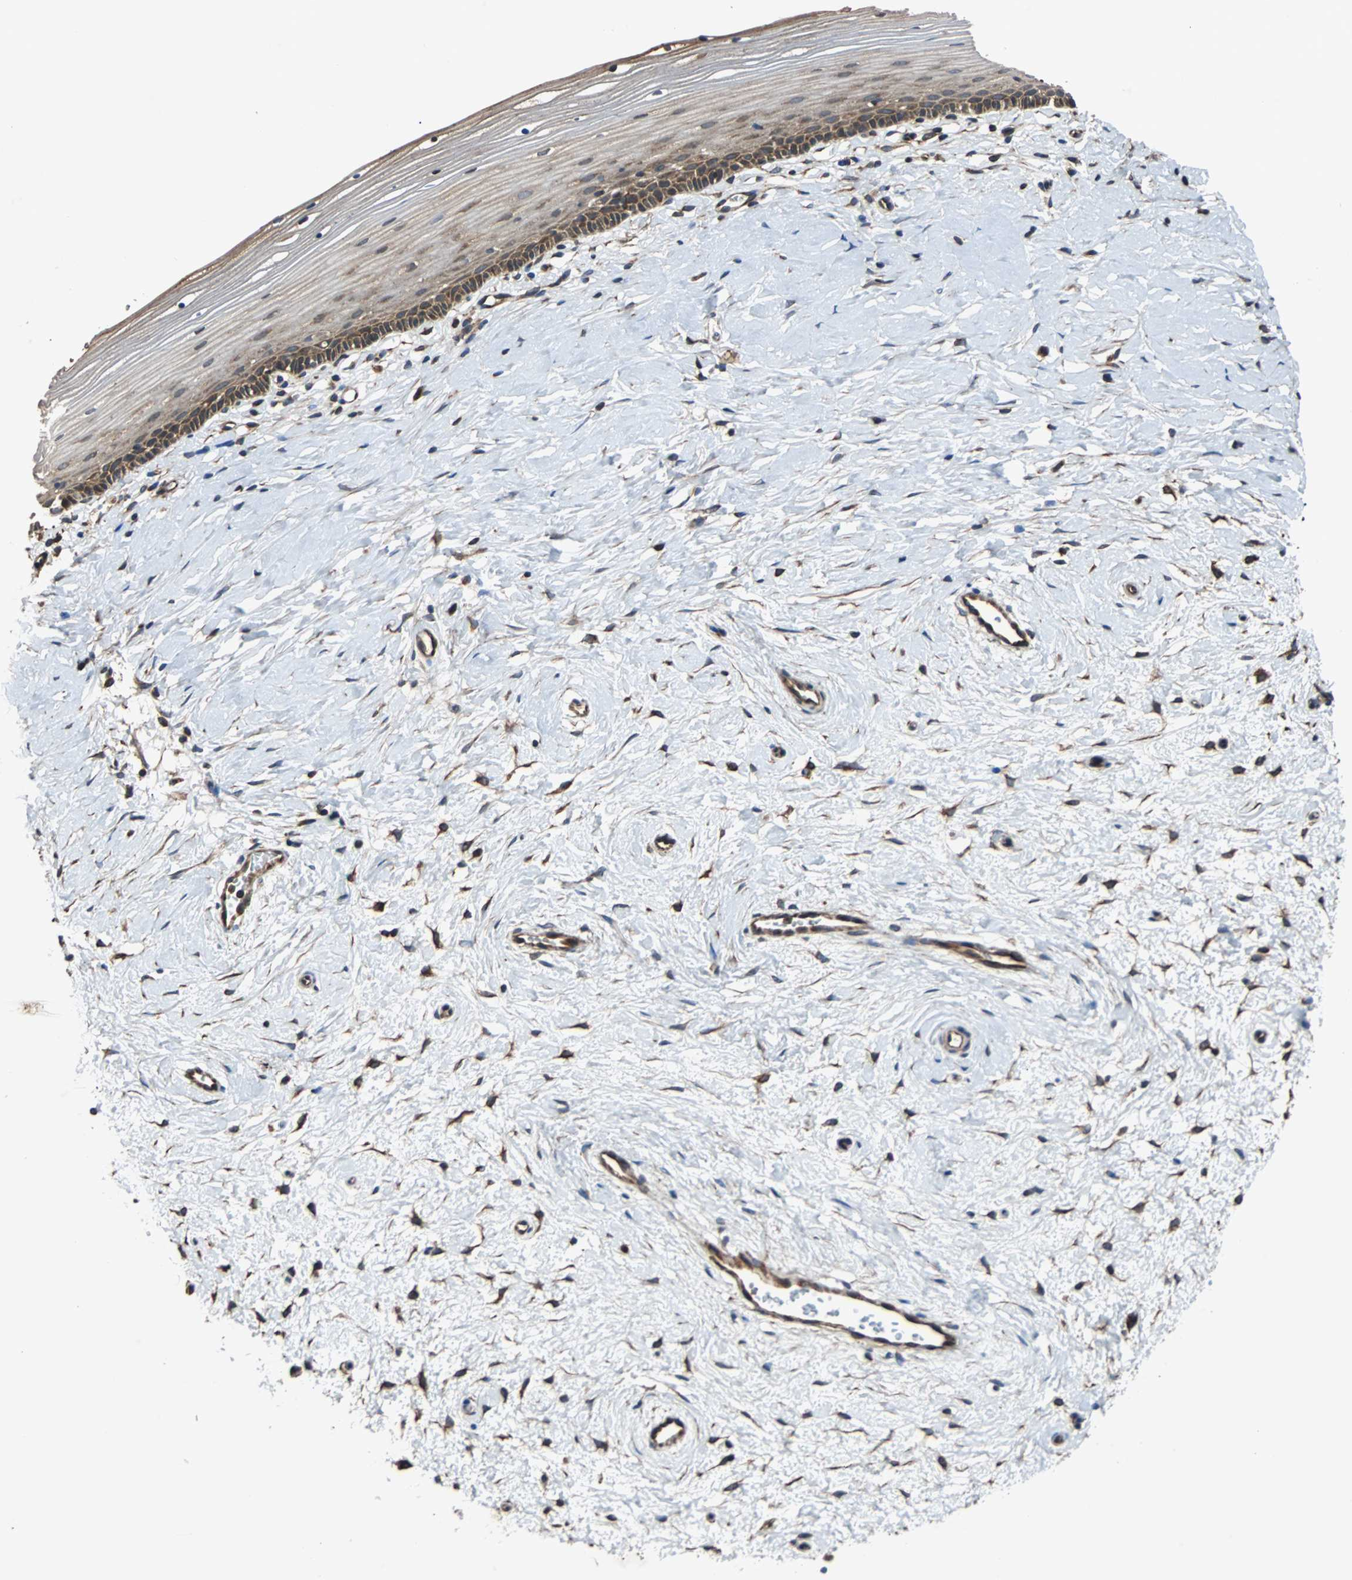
{"staining": {"intensity": "moderate", "quantity": ">75%", "location": "cytoplasmic/membranous"}, "tissue": "cervix", "cell_type": "Glandular cells", "image_type": "normal", "snomed": [{"axis": "morphology", "description": "Normal tissue, NOS"}, {"axis": "topography", "description": "Cervix"}], "caption": "Immunohistochemical staining of unremarkable cervix shows >75% levels of moderate cytoplasmic/membranous protein staining in approximately >75% of glandular cells.", "gene": "ACTR3", "patient": {"sex": "female", "age": 39}}